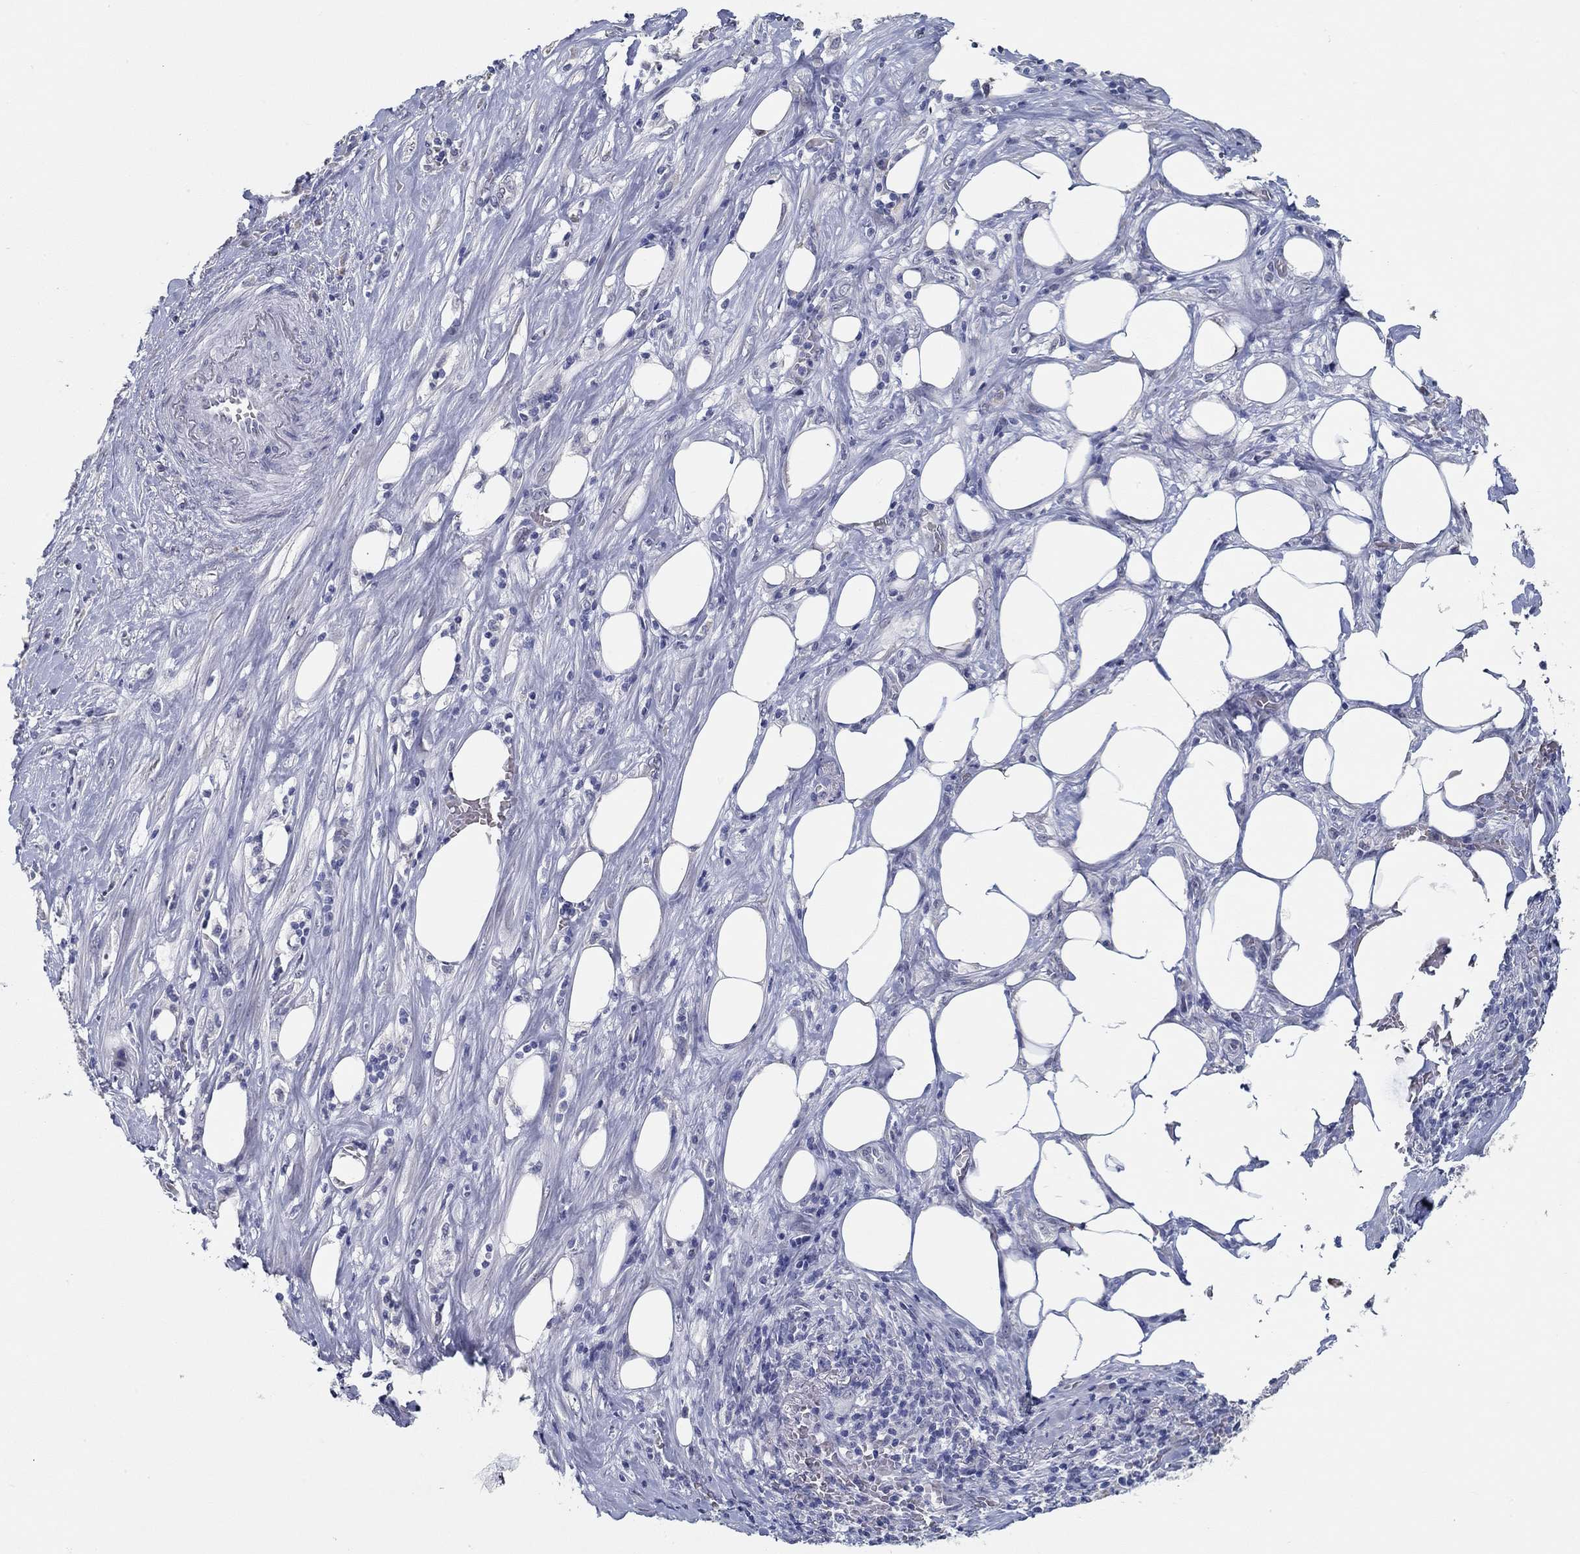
{"staining": {"intensity": "negative", "quantity": "none", "location": "none"}, "tissue": "pancreatic cancer", "cell_type": "Tumor cells", "image_type": "cancer", "snomed": [{"axis": "morphology", "description": "Adenocarcinoma, NOS"}, {"axis": "topography", "description": "Pancreas"}], "caption": "High power microscopy micrograph of an immunohistochemistry (IHC) photomicrograph of pancreatic adenocarcinoma, revealing no significant positivity in tumor cells. (Immunohistochemistry, brightfield microscopy, high magnification).", "gene": "NUP155", "patient": {"sex": "male", "age": 57}}